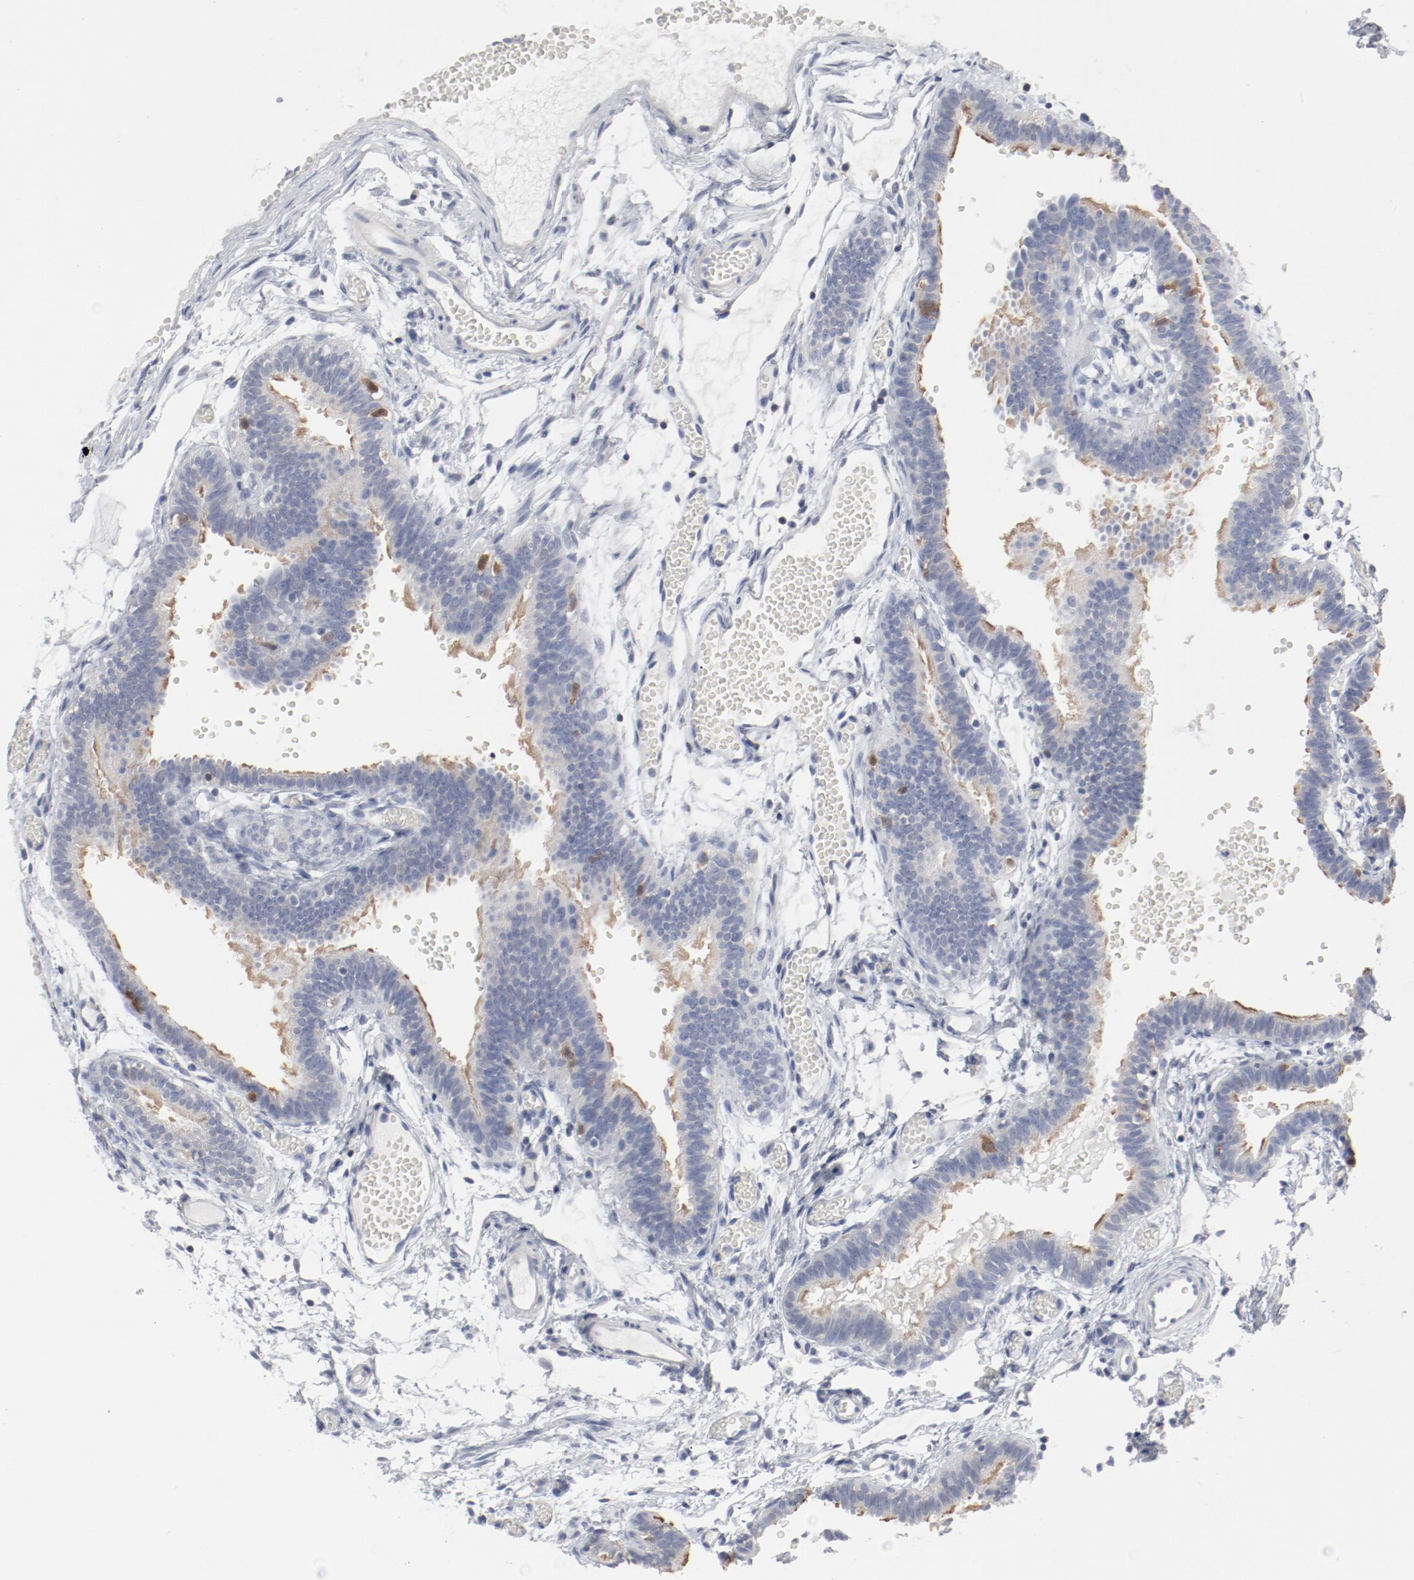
{"staining": {"intensity": "moderate", "quantity": "<25%", "location": "cytoplasmic/membranous,nuclear"}, "tissue": "fallopian tube", "cell_type": "Glandular cells", "image_type": "normal", "snomed": [{"axis": "morphology", "description": "Normal tissue, NOS"}, {"axis": "topography", "description": "Fallopian tube"}], "caption": "Protein staining of normal fallopian tube exhibits moderate cytoplasmic/membranous,nuclear staining in about <25% of glandular cells.", "gene": "CDK1", "patient": {"sex": "female", "age": 29}}